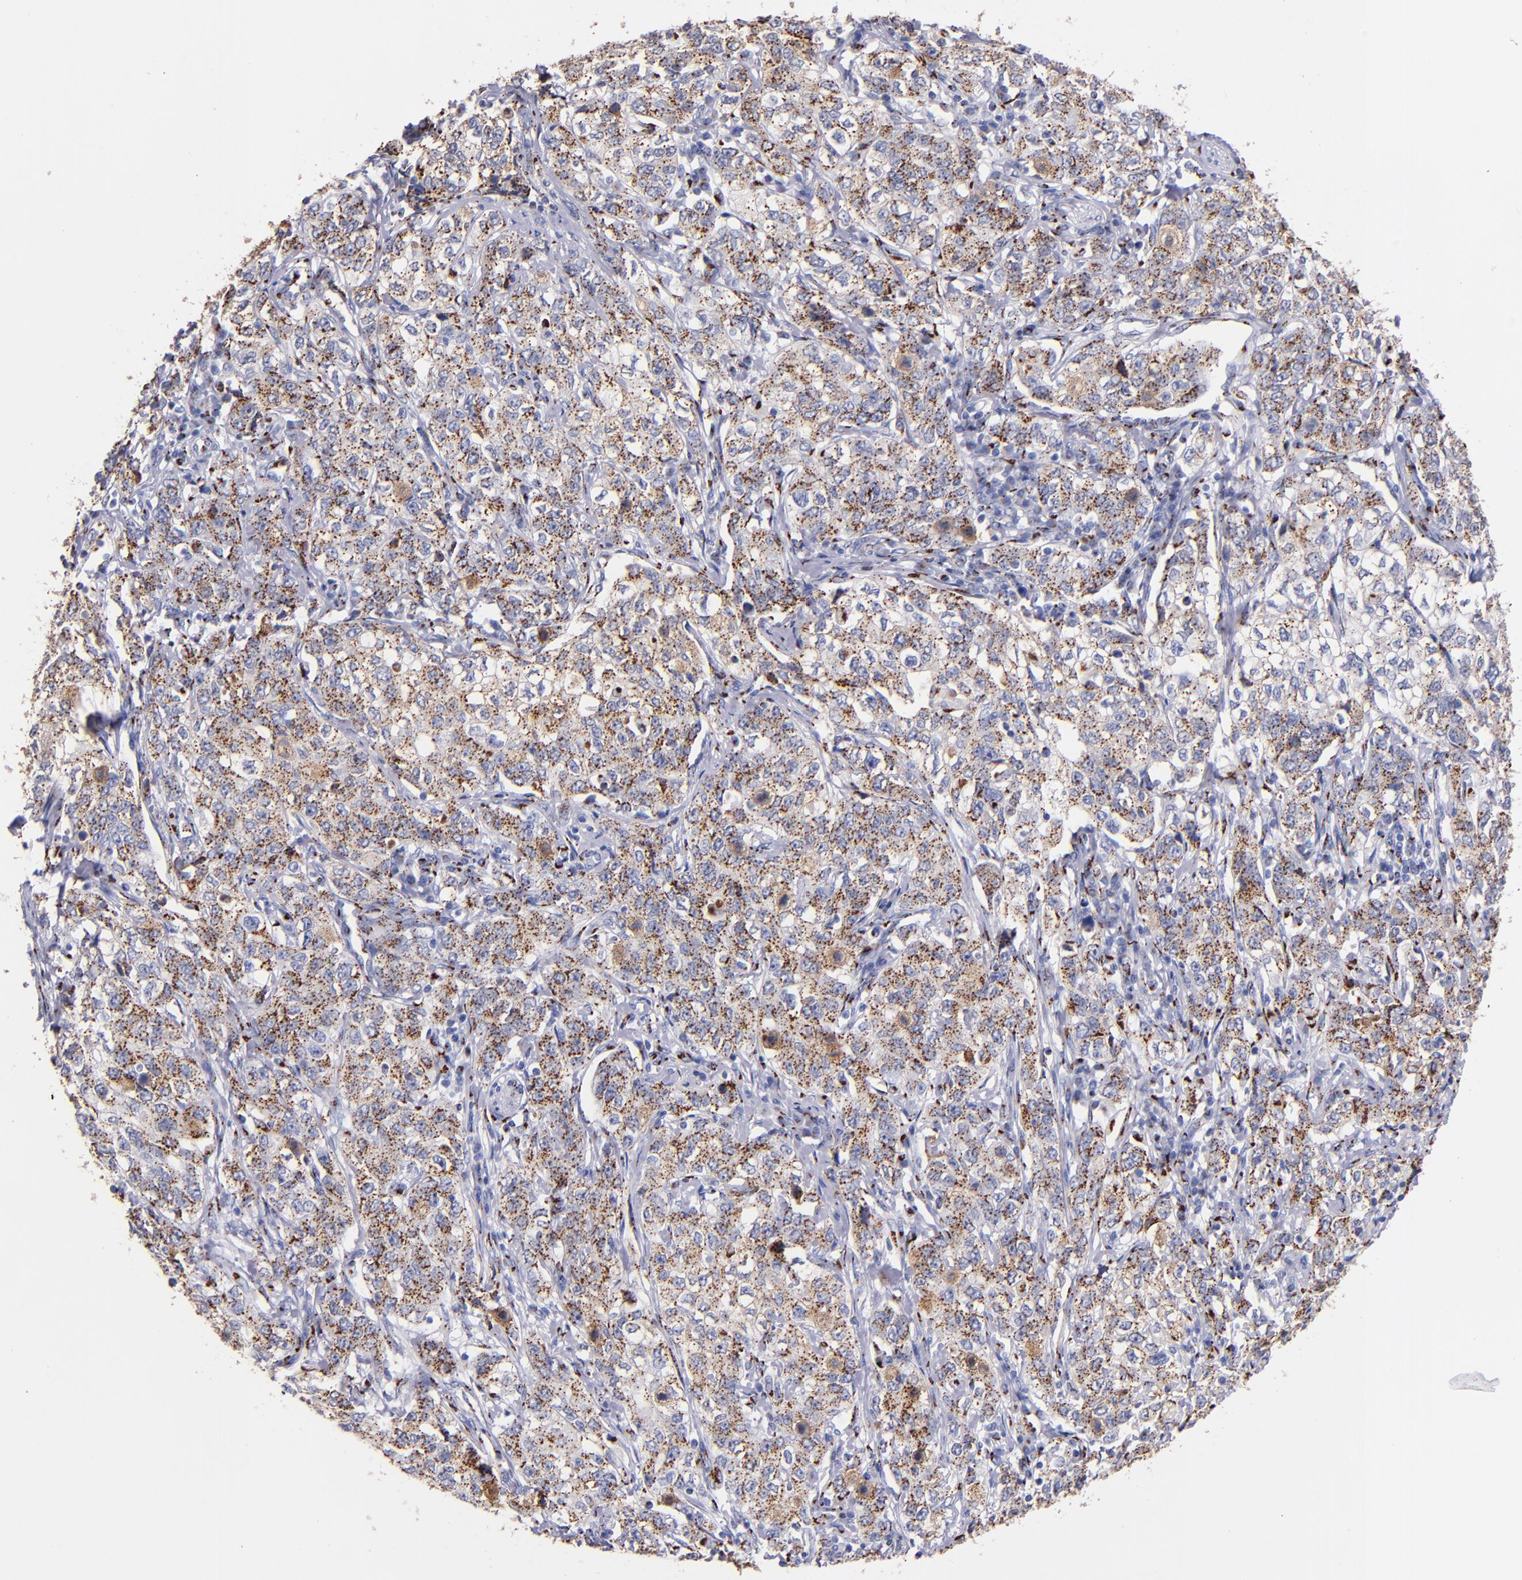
{"staining": {"intensity": "moderate", "quantity": ">75%", "location": "cytoplasmic/membranous"}, "tissue": "stomach cancer", "cell_type": "Tumor cells", "image_type": "cancer", "snomed": [{"axis": "morphology", "description": "Adenocarcinoma, NOS"}, {"axis": "topography", "description": "Stomach"}], "caption": "Human adenocarcinoma (stomach) stained with a protein marker reveals moderate staining in tumor cells.", "gene": "GOLIM4", "patient": {"sex": "male", "age": 48}}